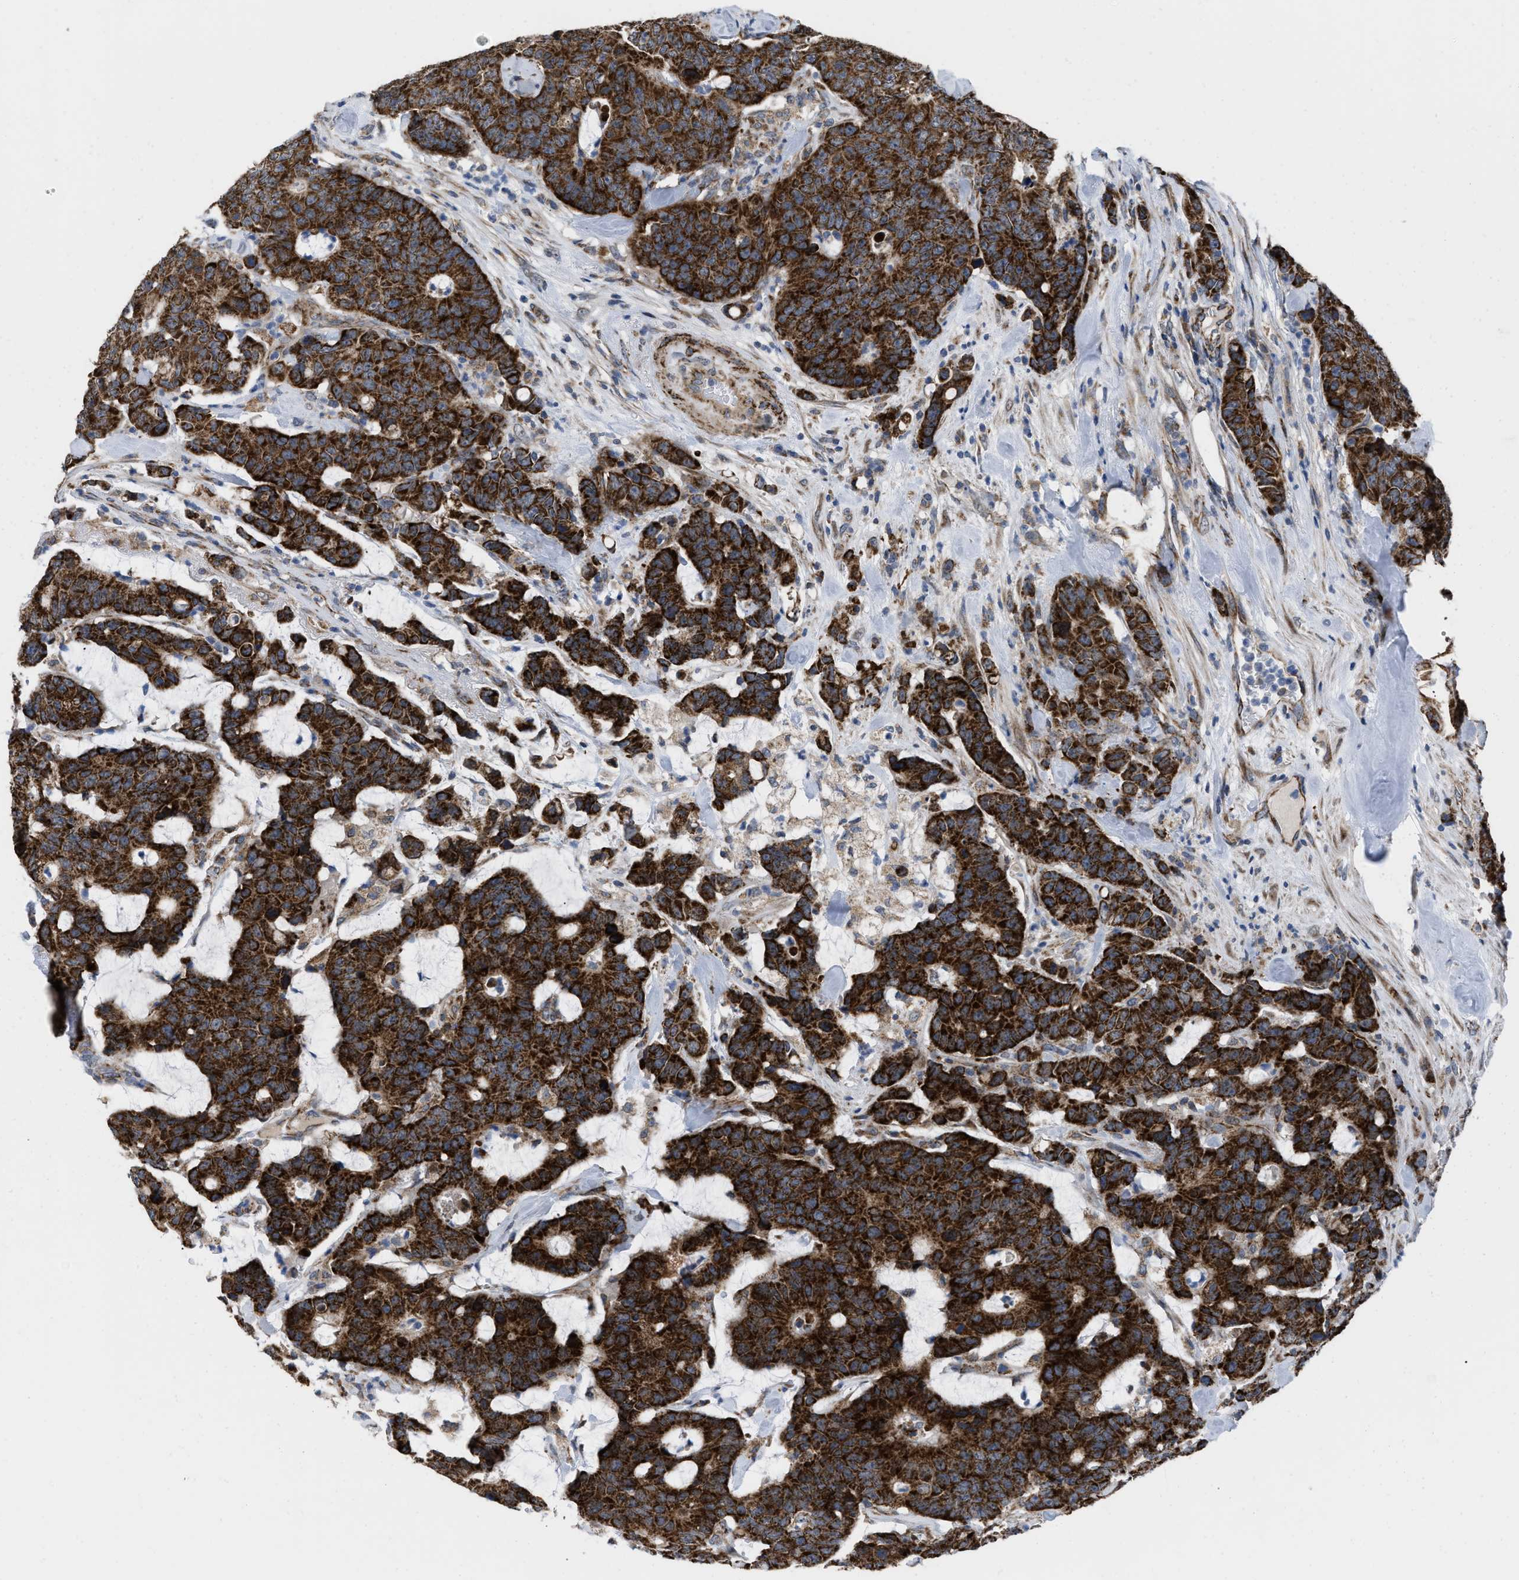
{"staining": {"intensity": "strong", "quantity": ">75%", "location": "cytoplasmic/membranous"}, "tissue": "colorectal cancer", "cell_type": "Tumor cells", "image_type": "cancer", "snomed": [{"axis": "morphology", "description": "Adenocarcinoma, NOS"}, {"axis": "topography", "description": "Colon"}], "caption": "Tumor cells display high levels of strong cytoplasmic/membranous positivity in approximately >75% of cells in colorectal cancer.", "gene": "AKAP1", "patient": {"sex": "female", "age": 86}}